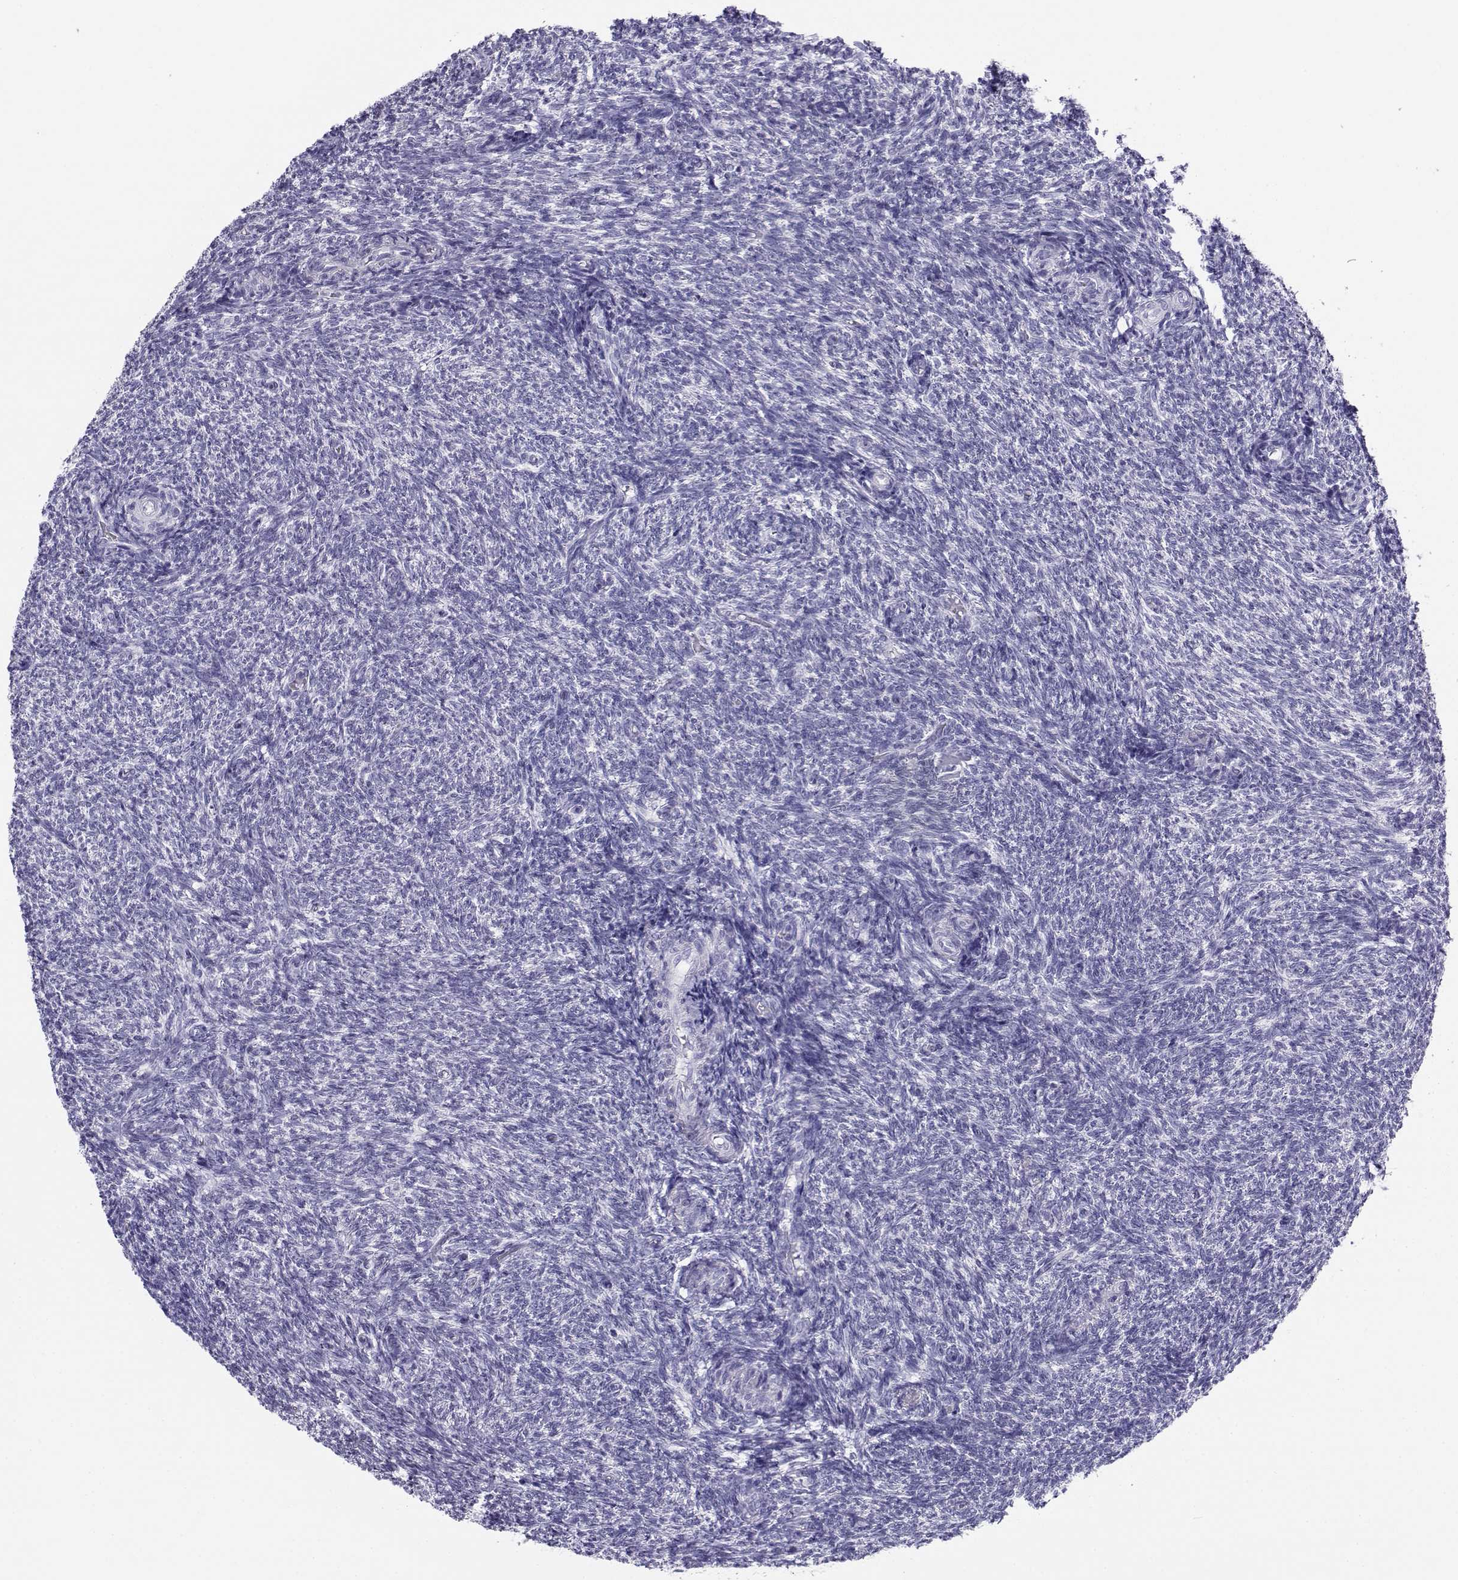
{"staining": {"intensity": "negative", "quantity": "none", "location": "none"}, "tissue": "ovary", "cell_type": "Follicle cells", "image_type": "normal", "snomed": [{"axis": "morphology", "description": "Normal tissue, NOS"}, {"axis": "topography", "description": "Ovary"}], "caption": "This is a photomicrograph of immunohistochemistry staining of unremarkable ovary, which shows no expression in follicle cells.", "gene": "CABS1", "patient": {"sex": "female", "age": 39}}